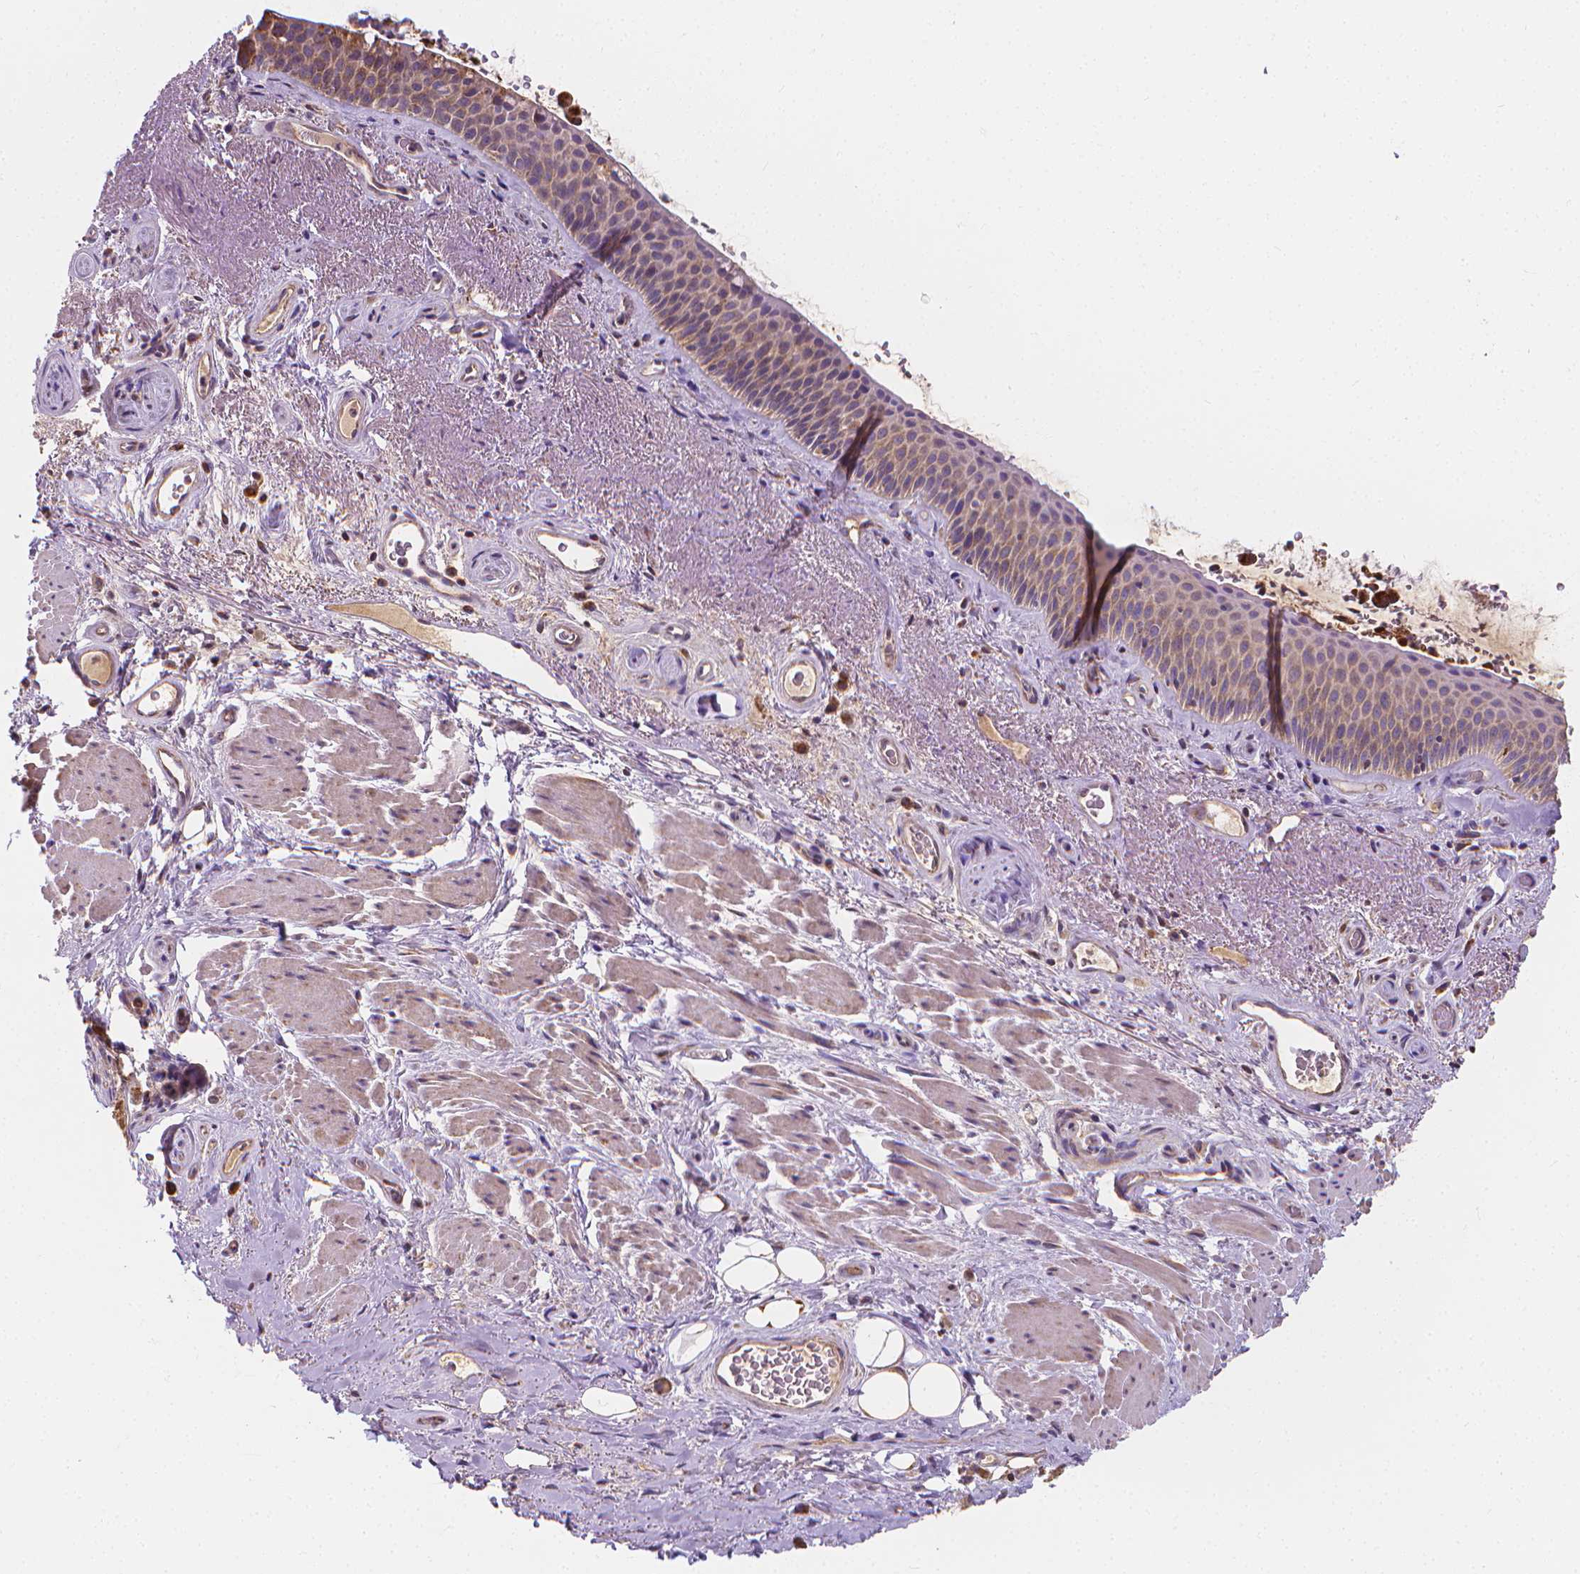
{"staining": {"intensity": "strong", "quantity": "25%-75%", "location": "cytoplasmic/membranous"}, "tissue": "bronchus", "cell_type": "Respiratory epithelial cells", "image_type": "normal", "snomed": [{"axis": "morphology", "description": "Normal tissue, NOS"}, {"axis": "topography", "description": "Bronchus"}], "caption": "IHC staining of unremarkable bronchus, which exhibits high levels of strong cytoplasmic/membranous positivity in about 25%-75% of respiratory epithelial cells indicating strong cytoplasmic/membranous protein positivity. The staining was performed using DAB (3,3'-diaminobenzidine) (brown) for protein detection and nuclei were counterstained in hematoxylin (blue).", "gene": "SNCAIP", "patient": {"sex": "male", "age": 48}}